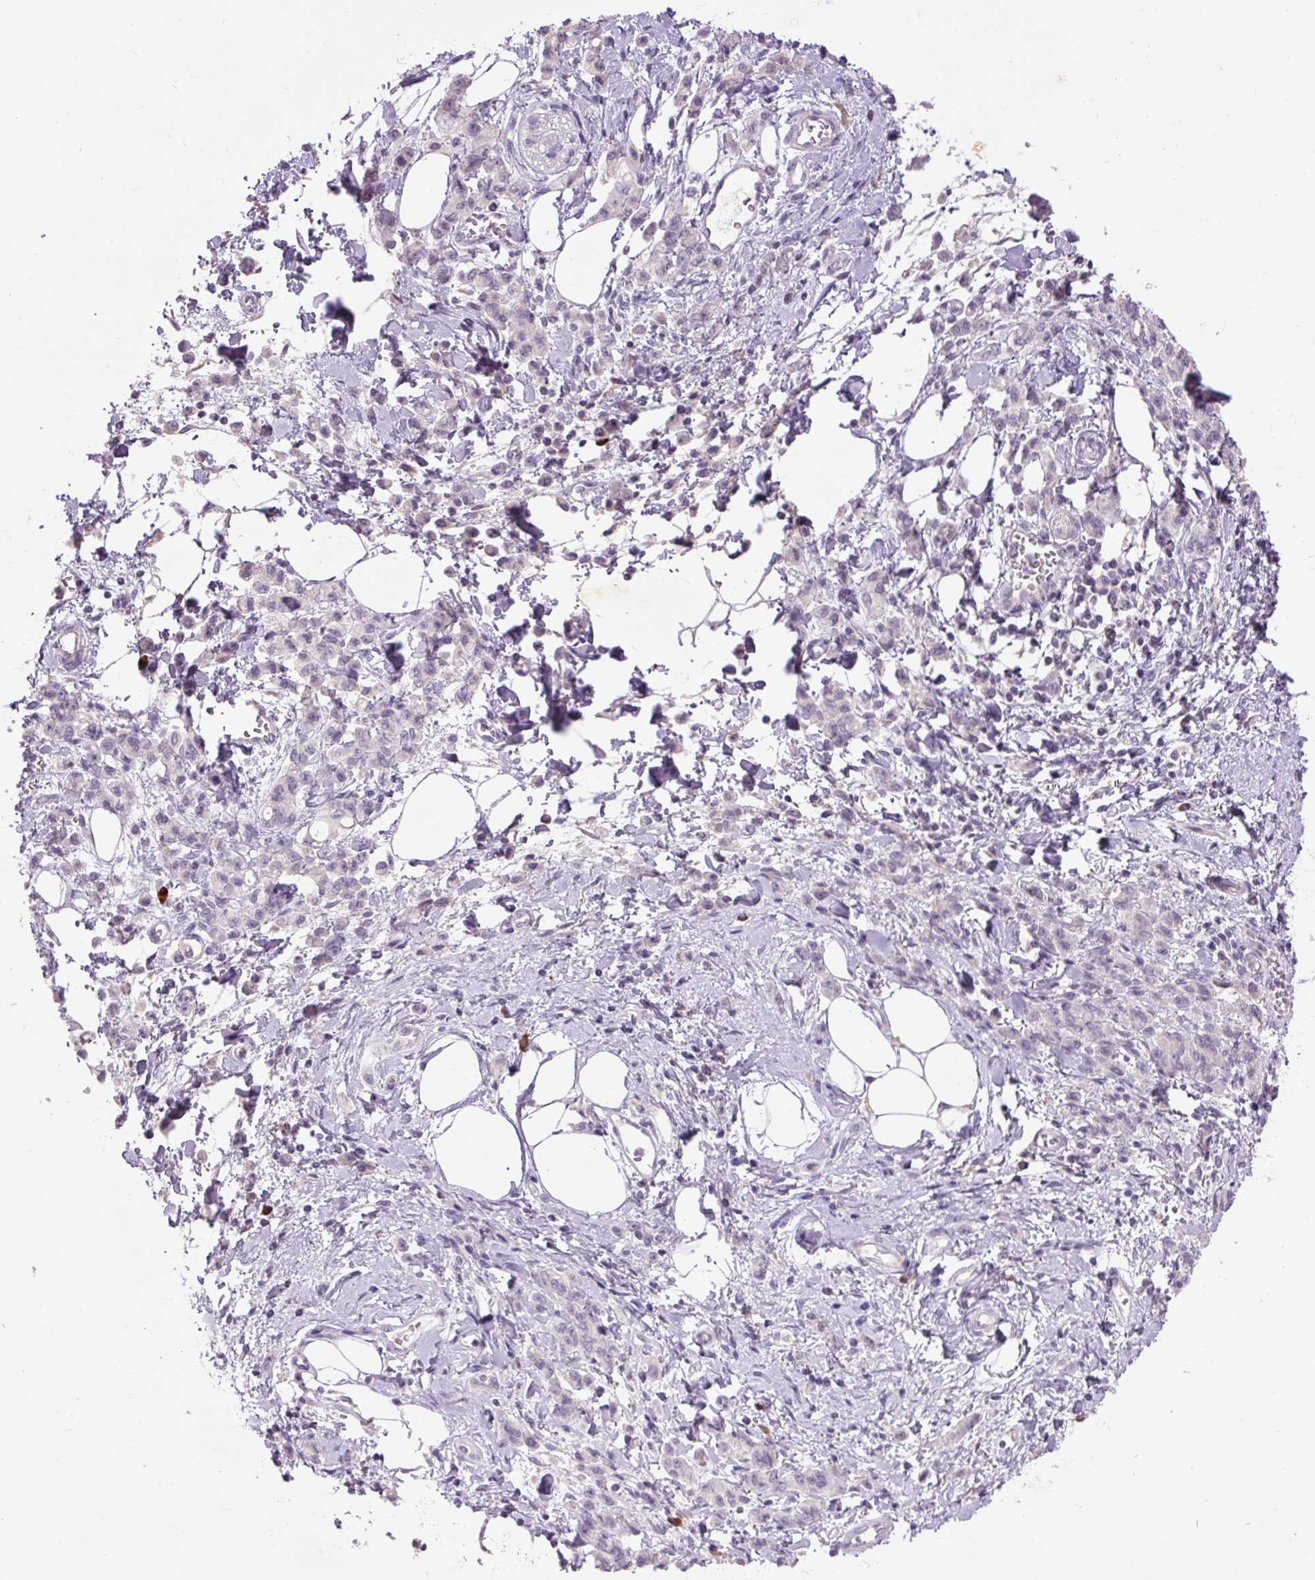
{"staining": {"intensity": "negative", "quantity": "none", "location": "none"}, "tissue": "stomach cancer", "cell_type": "Tumor cells", "image_type": "cancer", "snomed": [{"axis": "morphology", "description": "Adenocarcinoma, NOS"}, {"axis": "topography", "description": "Stomach"}], "caption": "Human stomach adenocarcinoma stained for a protein using immunohistochemistry displays no expression in tumor cells.", "gene": "TMEM100", "patient": {"sex": "male", "age": 77}}